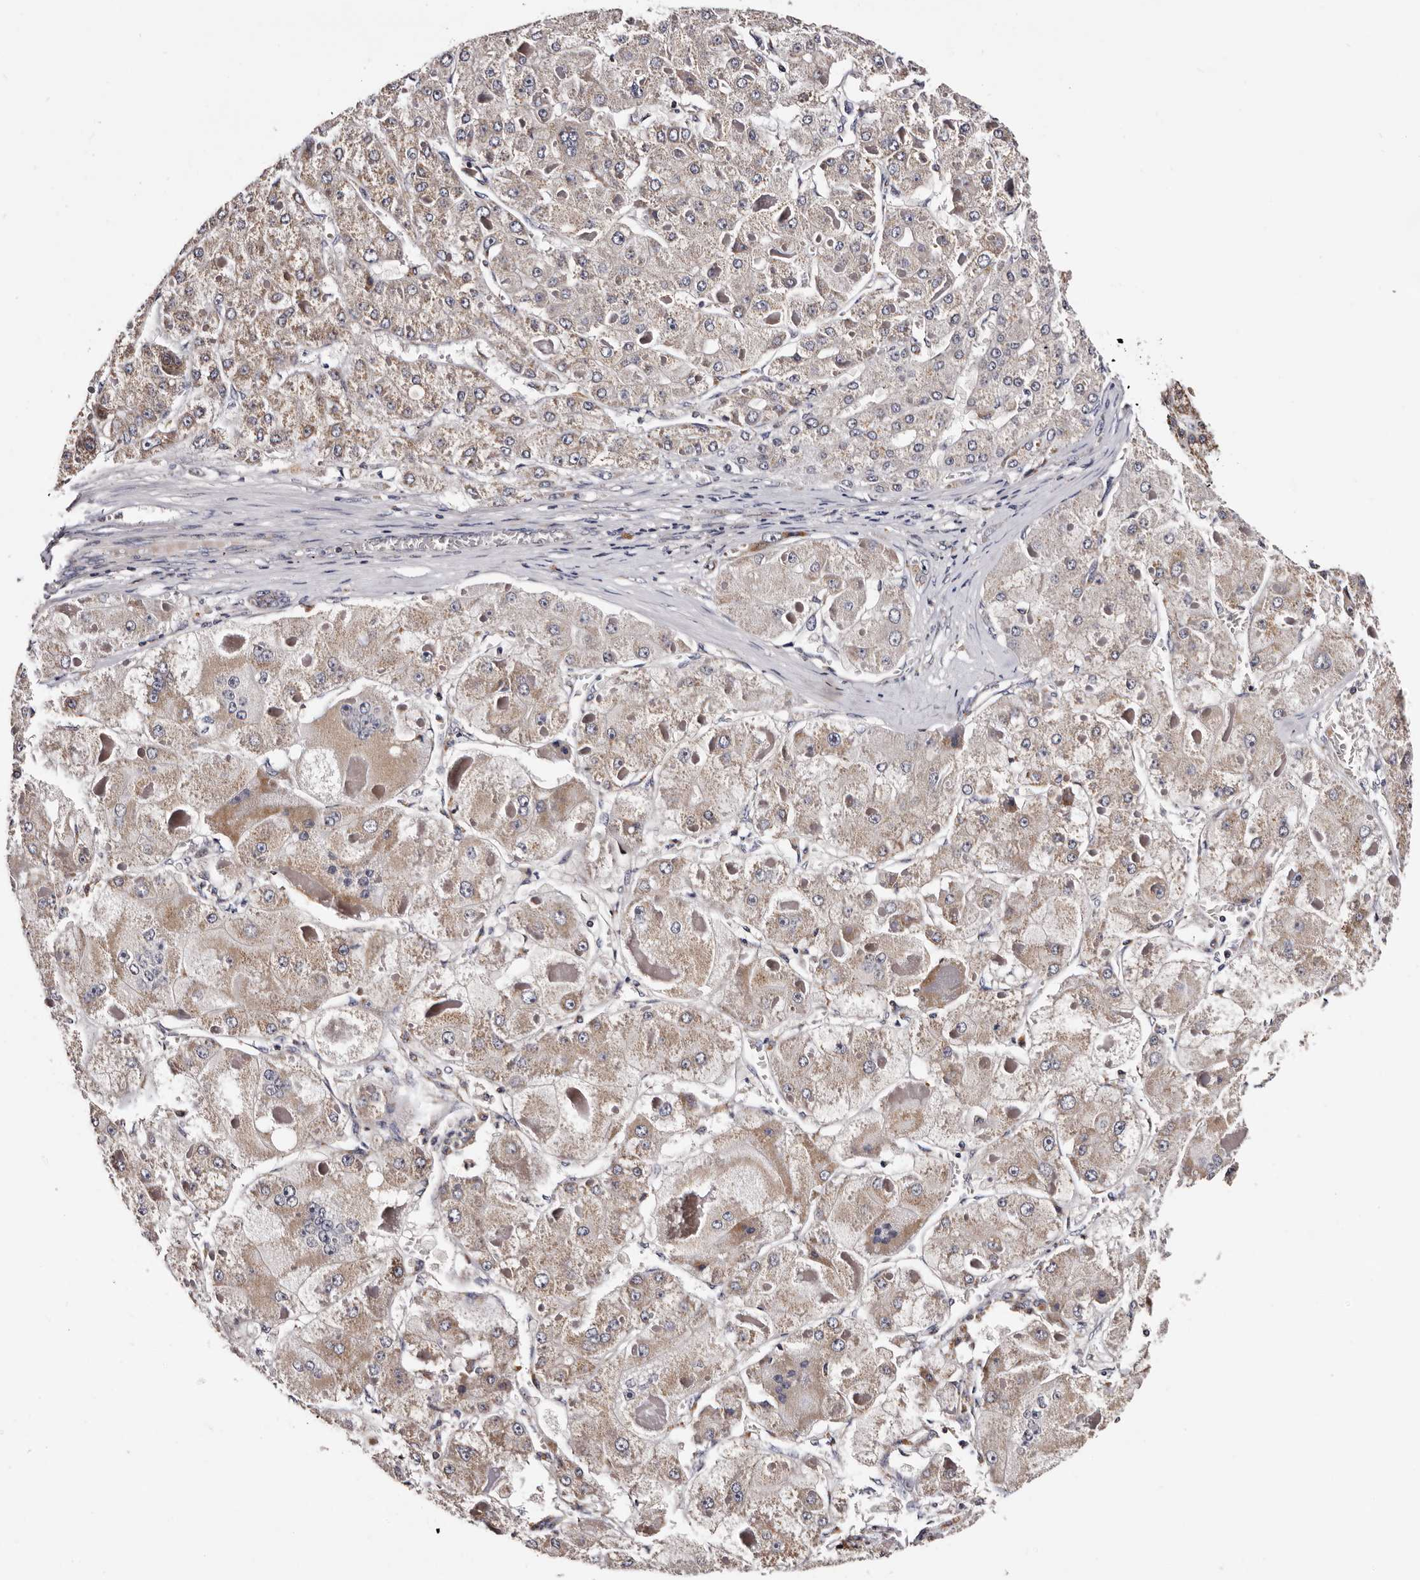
{"staining": {"intensity": "weak", "quantity": ">75%", "location": "cytoplasmic/membranous"}, "tissue": "liver cancer", "cell_type": "Tumor cells", "image_type": "cancer", "snomed": [{"axis": "morphology", "description": "Carcinoma, Hepatocellular, NOS"}, {"axis": "topography", "description": "Liver"}], "caption": "Immunohistochemical staining of human hepatocellular carcinoma (liver) demonstrates weak cytoplasmic/membranous protein staining in about >75% of tumor cells.", "gene": "TAF4B", "patient": {"sex": "female", "age": 73}}